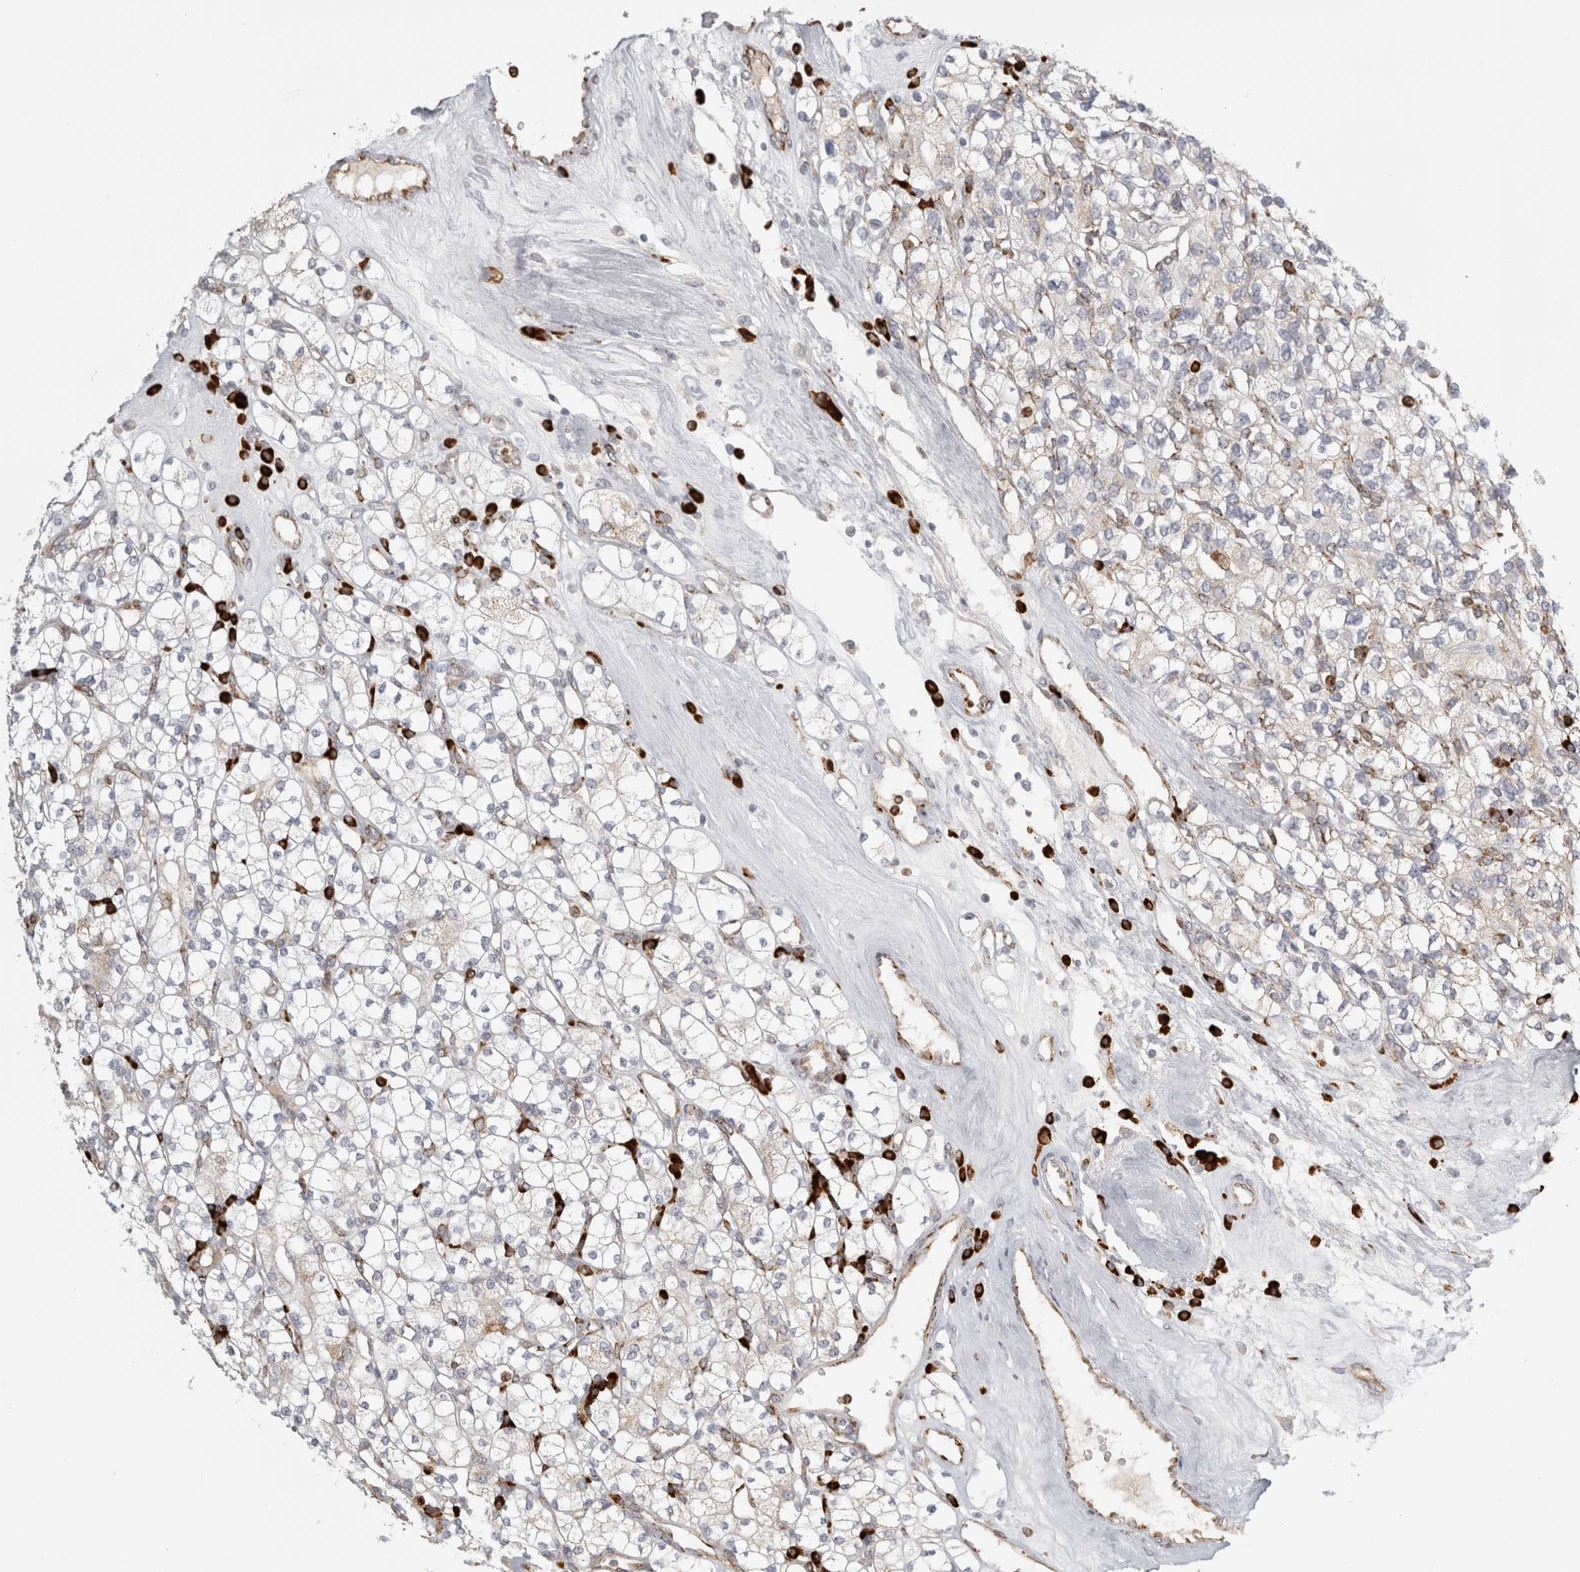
{"staining": {"intensity": "weak", "quantity": "<25%", "location": "cytoplasmic/membranous"}, "tissue": "renal cancer", "cell_type": "Tumor cells", "image_type": "cancer", "snomed": [{"axis": "morphology", "description": "Adenocarcinoma, NOS"}, {"axis": "topography", "description": "Kidney"}], "caption": "This histopathology image is of renal cancer (adenocarcinoma) stained with immunohistochemistry to label a protein in brown with the nuclei are counter-stained blue. There is no staining in tumor cells.", "gene": "OSTN", "patient": {"sex": "male", "age": 77}}